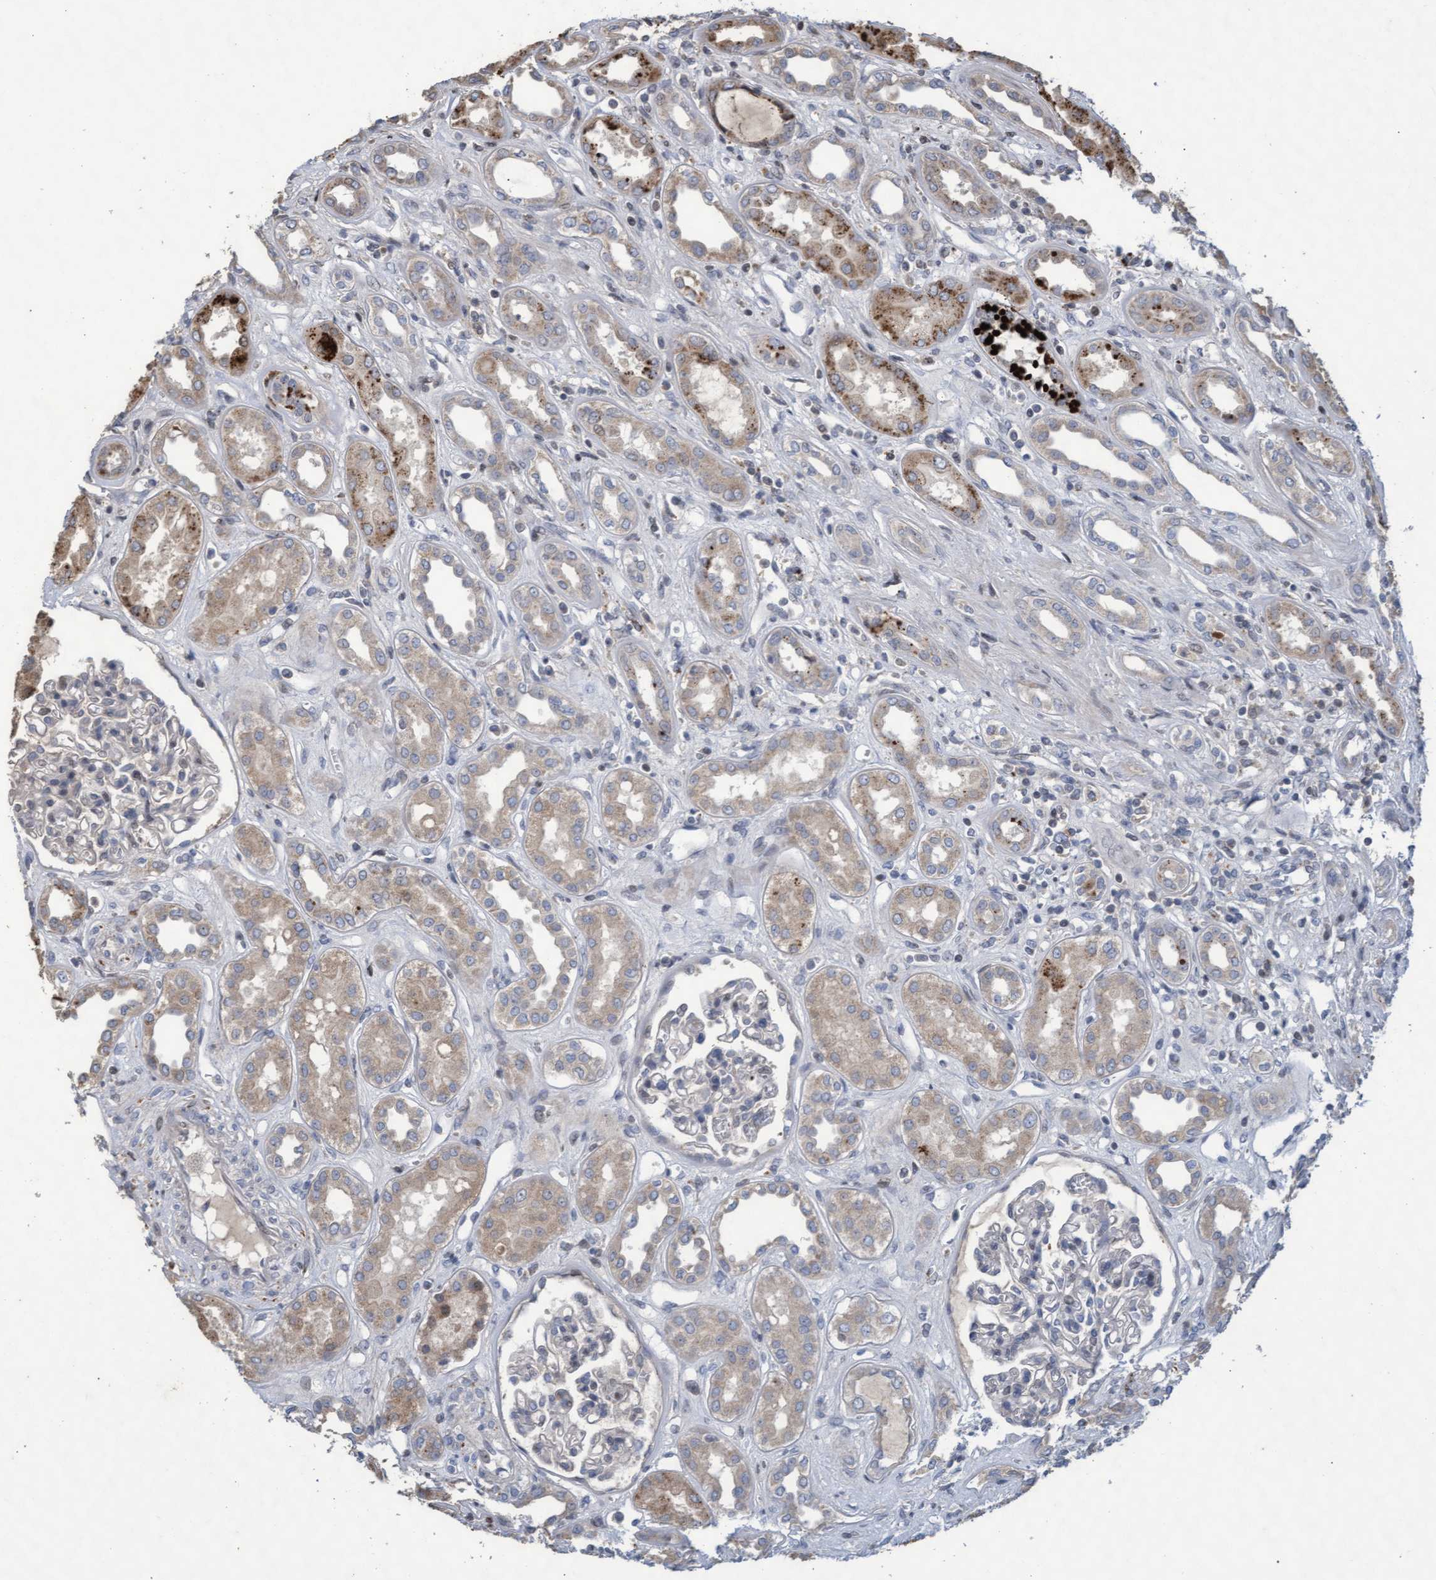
{"staining": {"intensity": "weak", "quantity": "<25%", "location": "cytoplasmic/membranous"}, "tissue": "kidney", "cell_type": "Cells in glomeruli", "image_type": "normal", "snomed": [{"axis": "morphology", "description": "Normal tissue, NOS"}, {"axis": "topography", "description": "Kidney"}], "caption": "This photomicrograph is of unremarkable kidney stained with immunohistochemistry (IHC) to label a protein in brown with the nuclei are counter-stained blue. There is no staining in cells in glomeruli.", "gene": "KCNC2", "patient": {"sex": "male", "age": 59}}